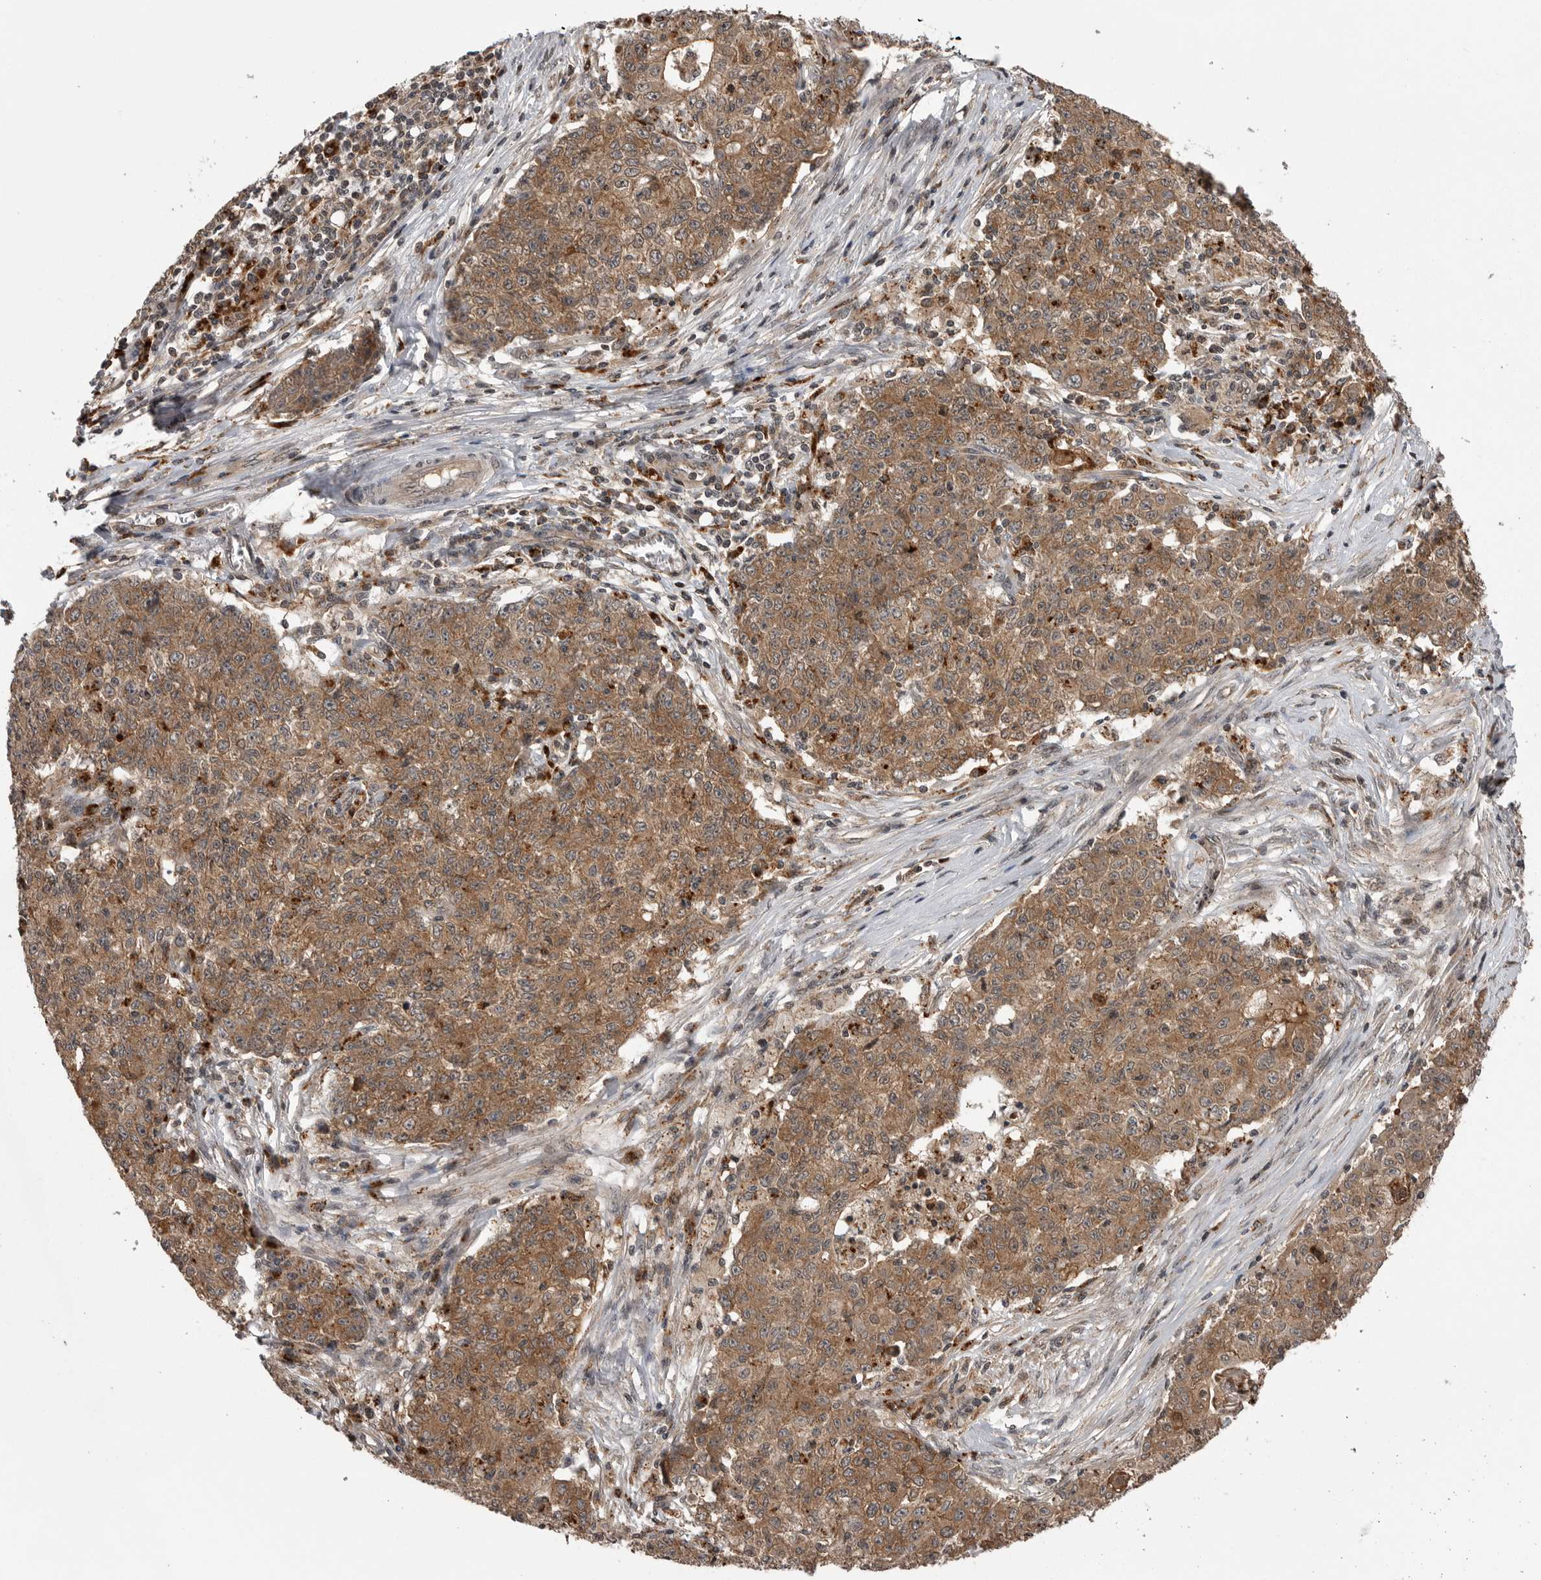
{"staining": {"intensity": "moderate", "quantity": ">75%", "location": "cytoplasmic/membranous"}, "tissue": "ovarian cancer", "cell_type": "Tumor cells", "image_type": "cancer", "snomed": [{"axis": "morphology", "description": "Carcinoma, endometroid"}, {"axis": "topography", "description": "Ovary"}], "caption": "DAB (3,3'-diaminobenzidine) immunohistochemical staining of ovarian cancer shows moderate cytoplasmic/membranous protein expression in about >75% of tumor cells.", "gene": "AOAH", "patient": {"sex": "female", "age": 42}}